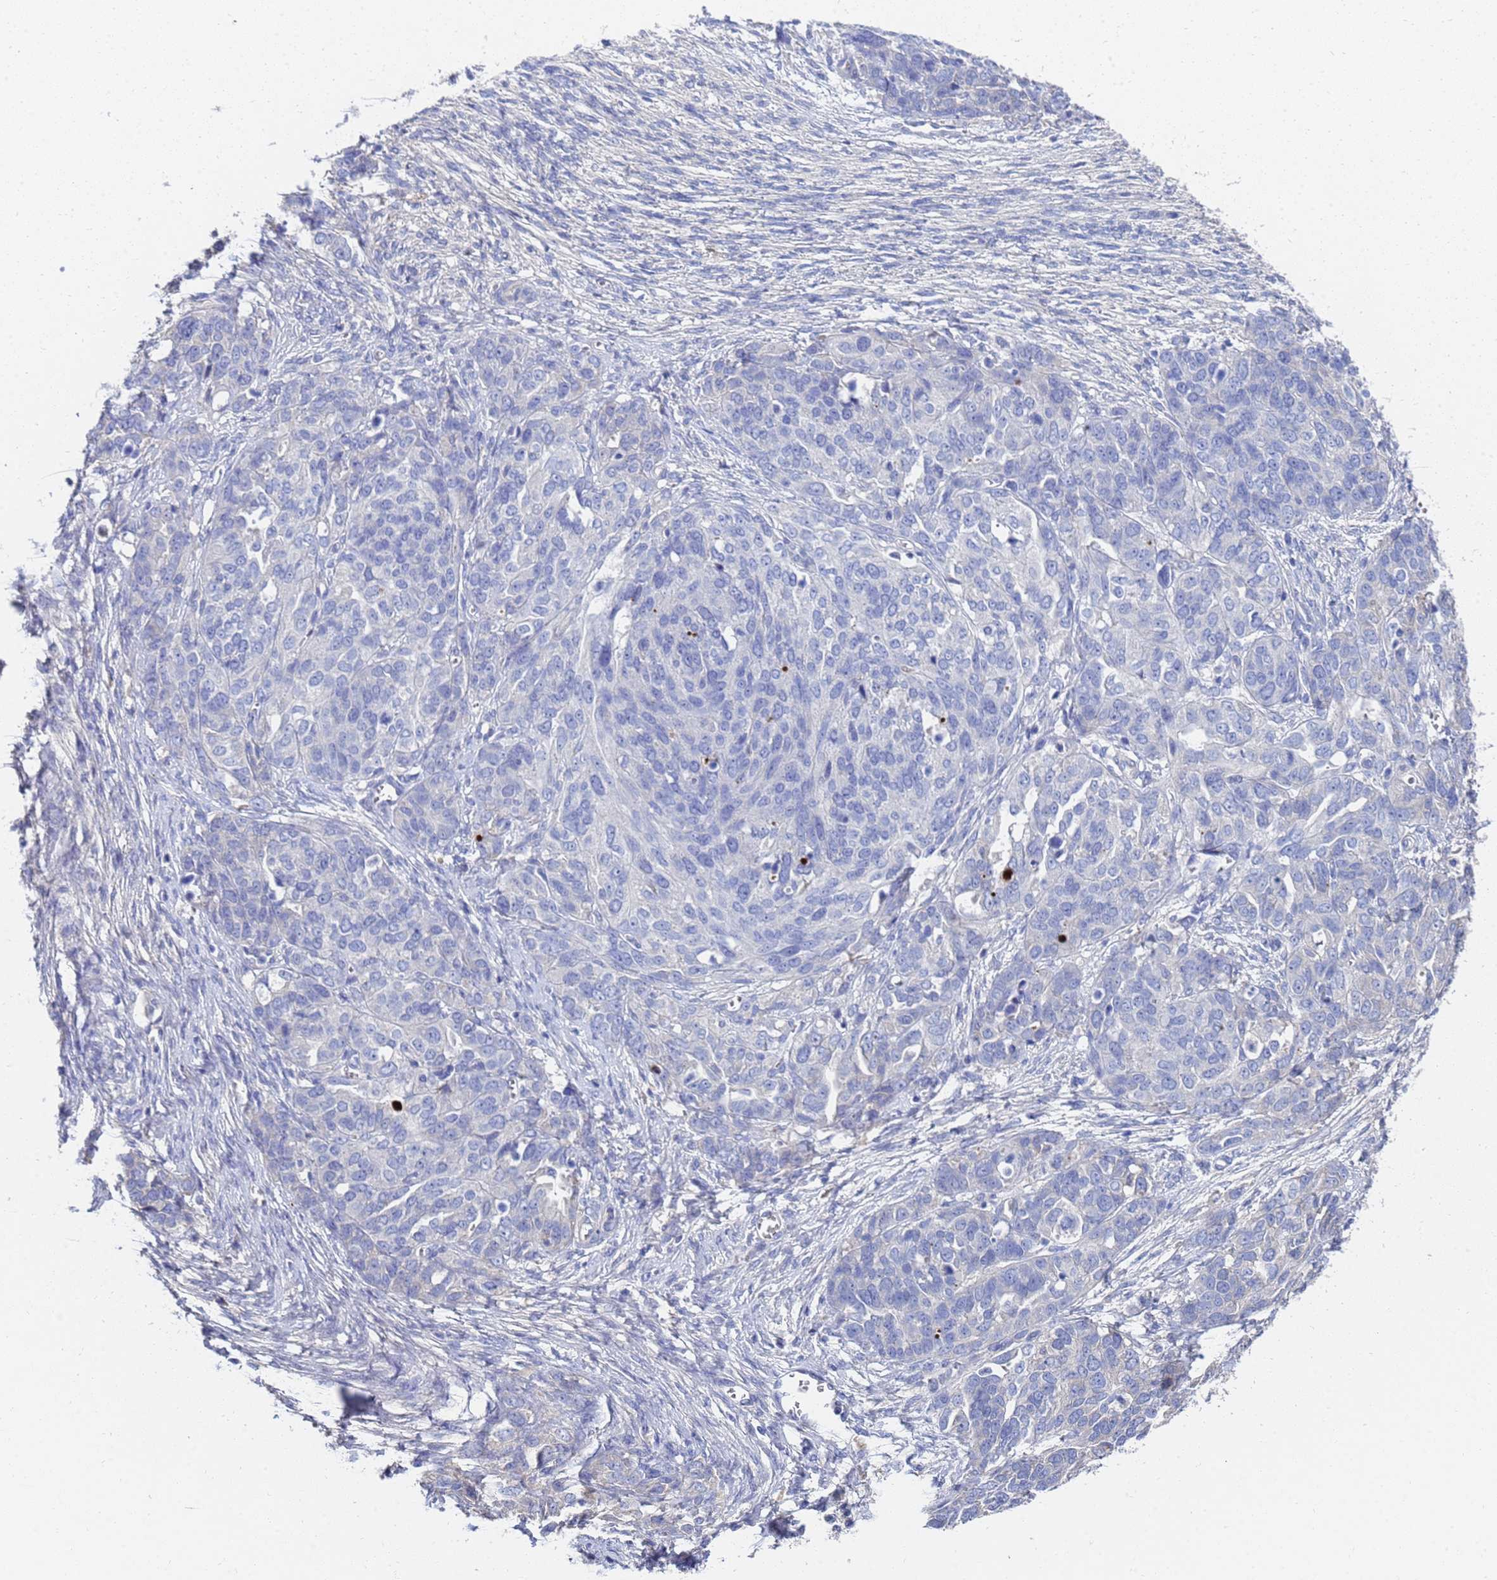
{"staining": {"intensity": "negative", "quantity": "none", "location": "none"}, "tissue": "ovarian cancer", "cell_type": "Tumor cells", "image_type": "cancer", "snomed": [{"axis": "morphology", "description": "Cystadenocarcinoma, serous, NOS"}, {"axis": "topography", "description": "Ovary"}], "caption": "Immunohistochemistry histopathology image of neoplastic tissue: ovarian cancer stained with DAB (3,3'-diaminobenzidine) shows no significant protein staining in tumor cells.", "gene": "LBX2", "patient": {"sex": "female", "age": 44}}